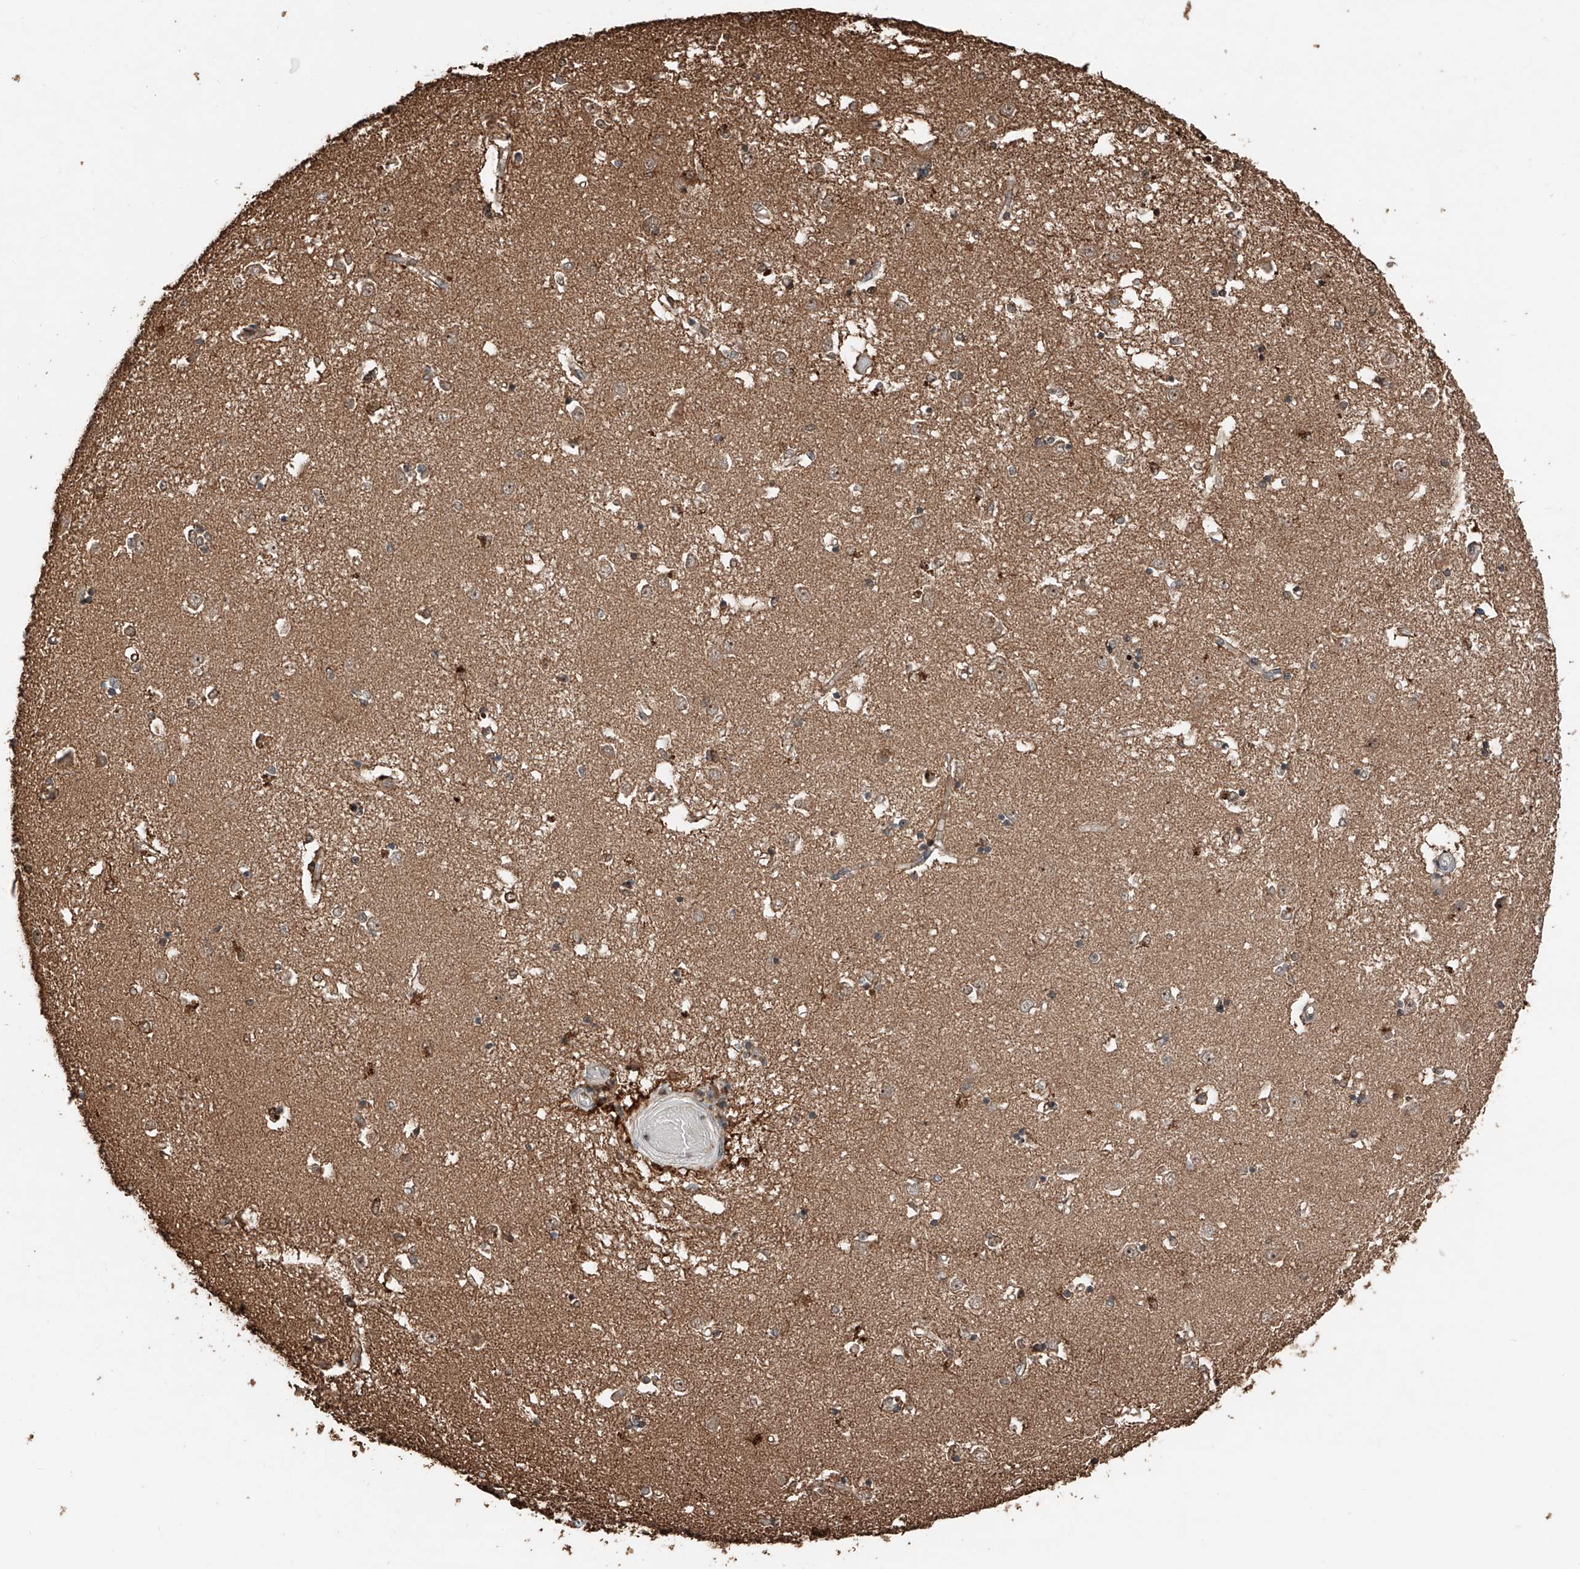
{"staining": {"intensity": "strong", "quantity": "25%-75%", "location": "cytoplasmic/membranous,nuclear"}, "tissue": "caudate", "cell_type": "Glial cells", "image_type": "normal", "snomed": [{"axis": "morphology", "description": "Normal tissue, NOS"}, {"axis": "topography", "description": "Lateral ventricle wall"}], "caption": "The histopathology image reveals immunohistochemical staining of unremarkable caudate. There is strong cytoplasmic/membranous,nuclear positivity is present in about 25%-75% of glial cells. Using DAB (3,3'-diaminobenzidine) (brown) and hematoxylin (blue) stains, captured at high magnification using brightfield microscopy.", "gene": "RMND1", "patient": {"sex": "male", "age": 45}}